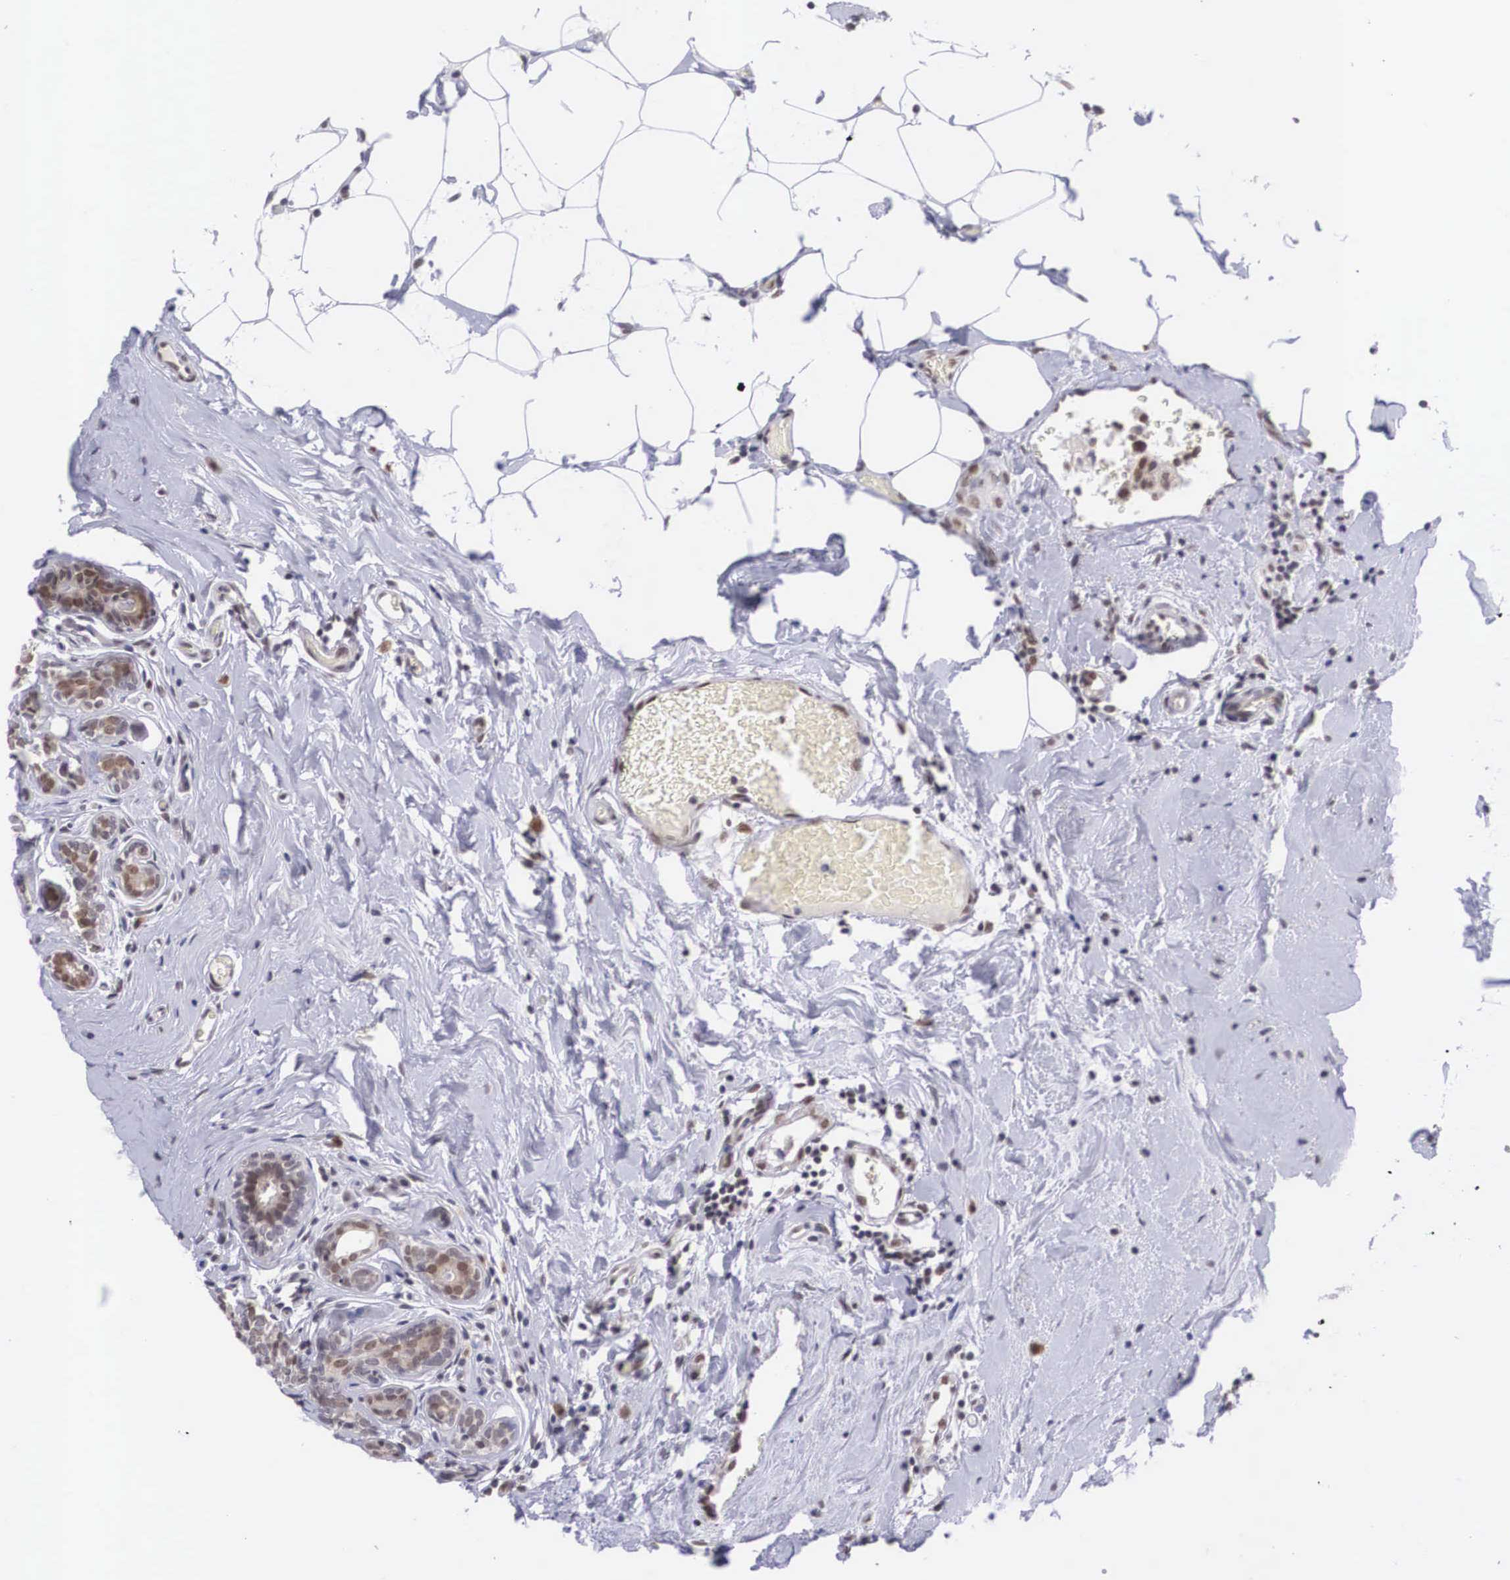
{"staining": {"intensity": "moderate", "quantity": ">75%", "location": "cytoplasmic/membranous,nuclear"}, "tissue": "breast cancer", "cell_type": "Tumor cells", "image_type": "cancer", "snomed": [{"axis": "morphology", "description": "Duct carcinoma"}, {"axis": "topography", "description": "Breast"}], "caption": "This image demonstrates breast cancer (infiltrating ductal carcinoma) stained with immunohistochemistry (IHC) to label a protein in brown. The cytoplasmic/membranous and nuclear of tumor cells show moderate positivity for the protein. Nuclei are counter-stained blue.", "gene": "NINL", "patient": {"sex": "female", "age": 45}}